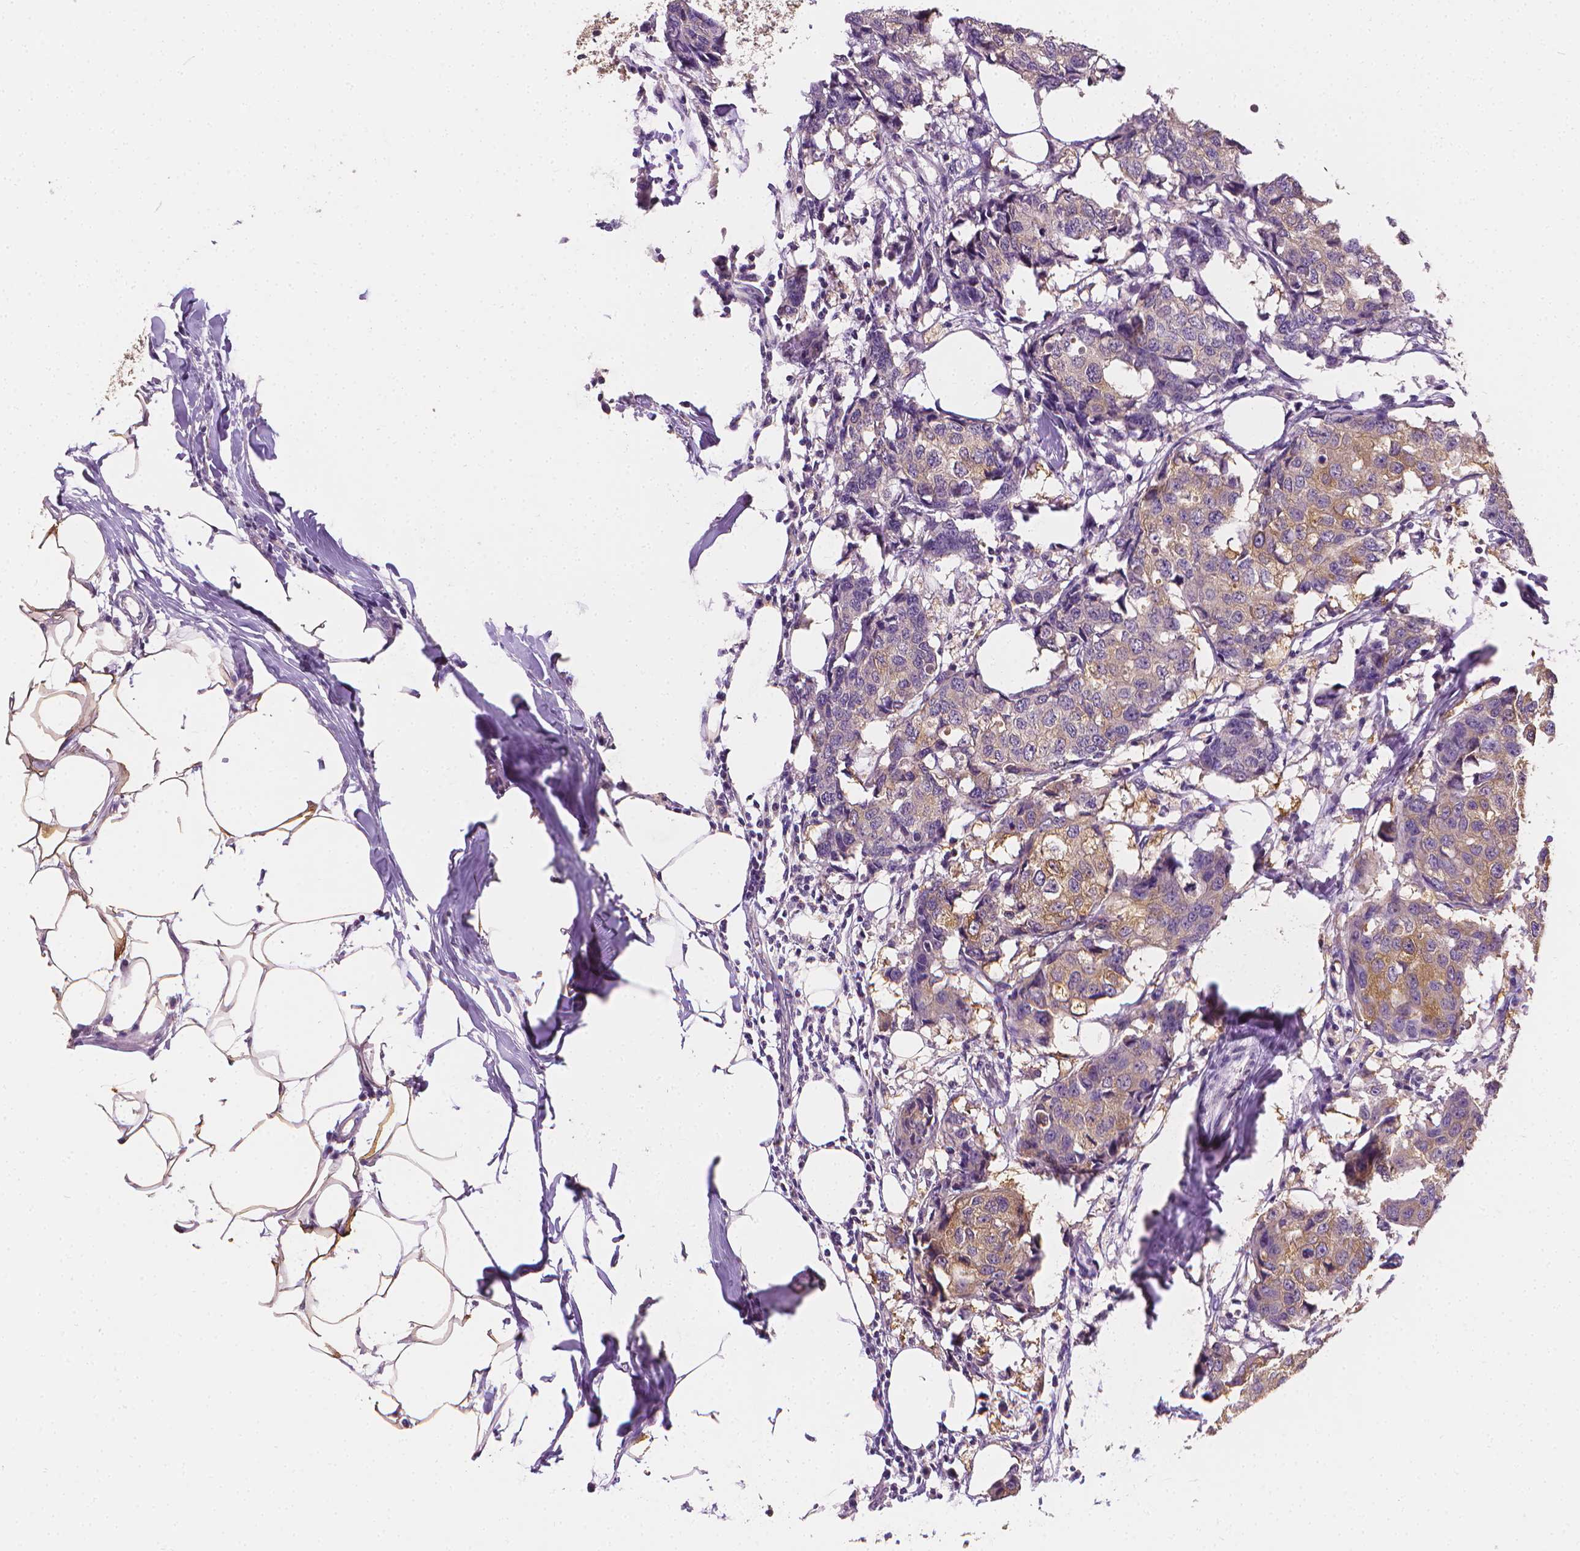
{"staining": {"intensity": "weak", "quantity": "25%-75%", "location": "cytoplasmic/membranous"}, "tissue": "breast cancer", "cell_type": "Tumor cells", "image_type": "cancer", "snomed": [{"axis": "morphology", "description": "Duct carcinoma"}, {"axis": "topography", "description": "Breast"}], "caption": "IHC histopathology image of neoplastic tissue: human breast cancer (infiltrating ductal carcinoma) stained using immunohistochemistry (IHC) displays low levels of weak protein expression localized specifically in the cytoplasmic/membranous of tumor cells, appearing as a cytoplasmic/membranous brown color.", "gene": "FASN", "patient": {"sex": "female", "age": 27}}